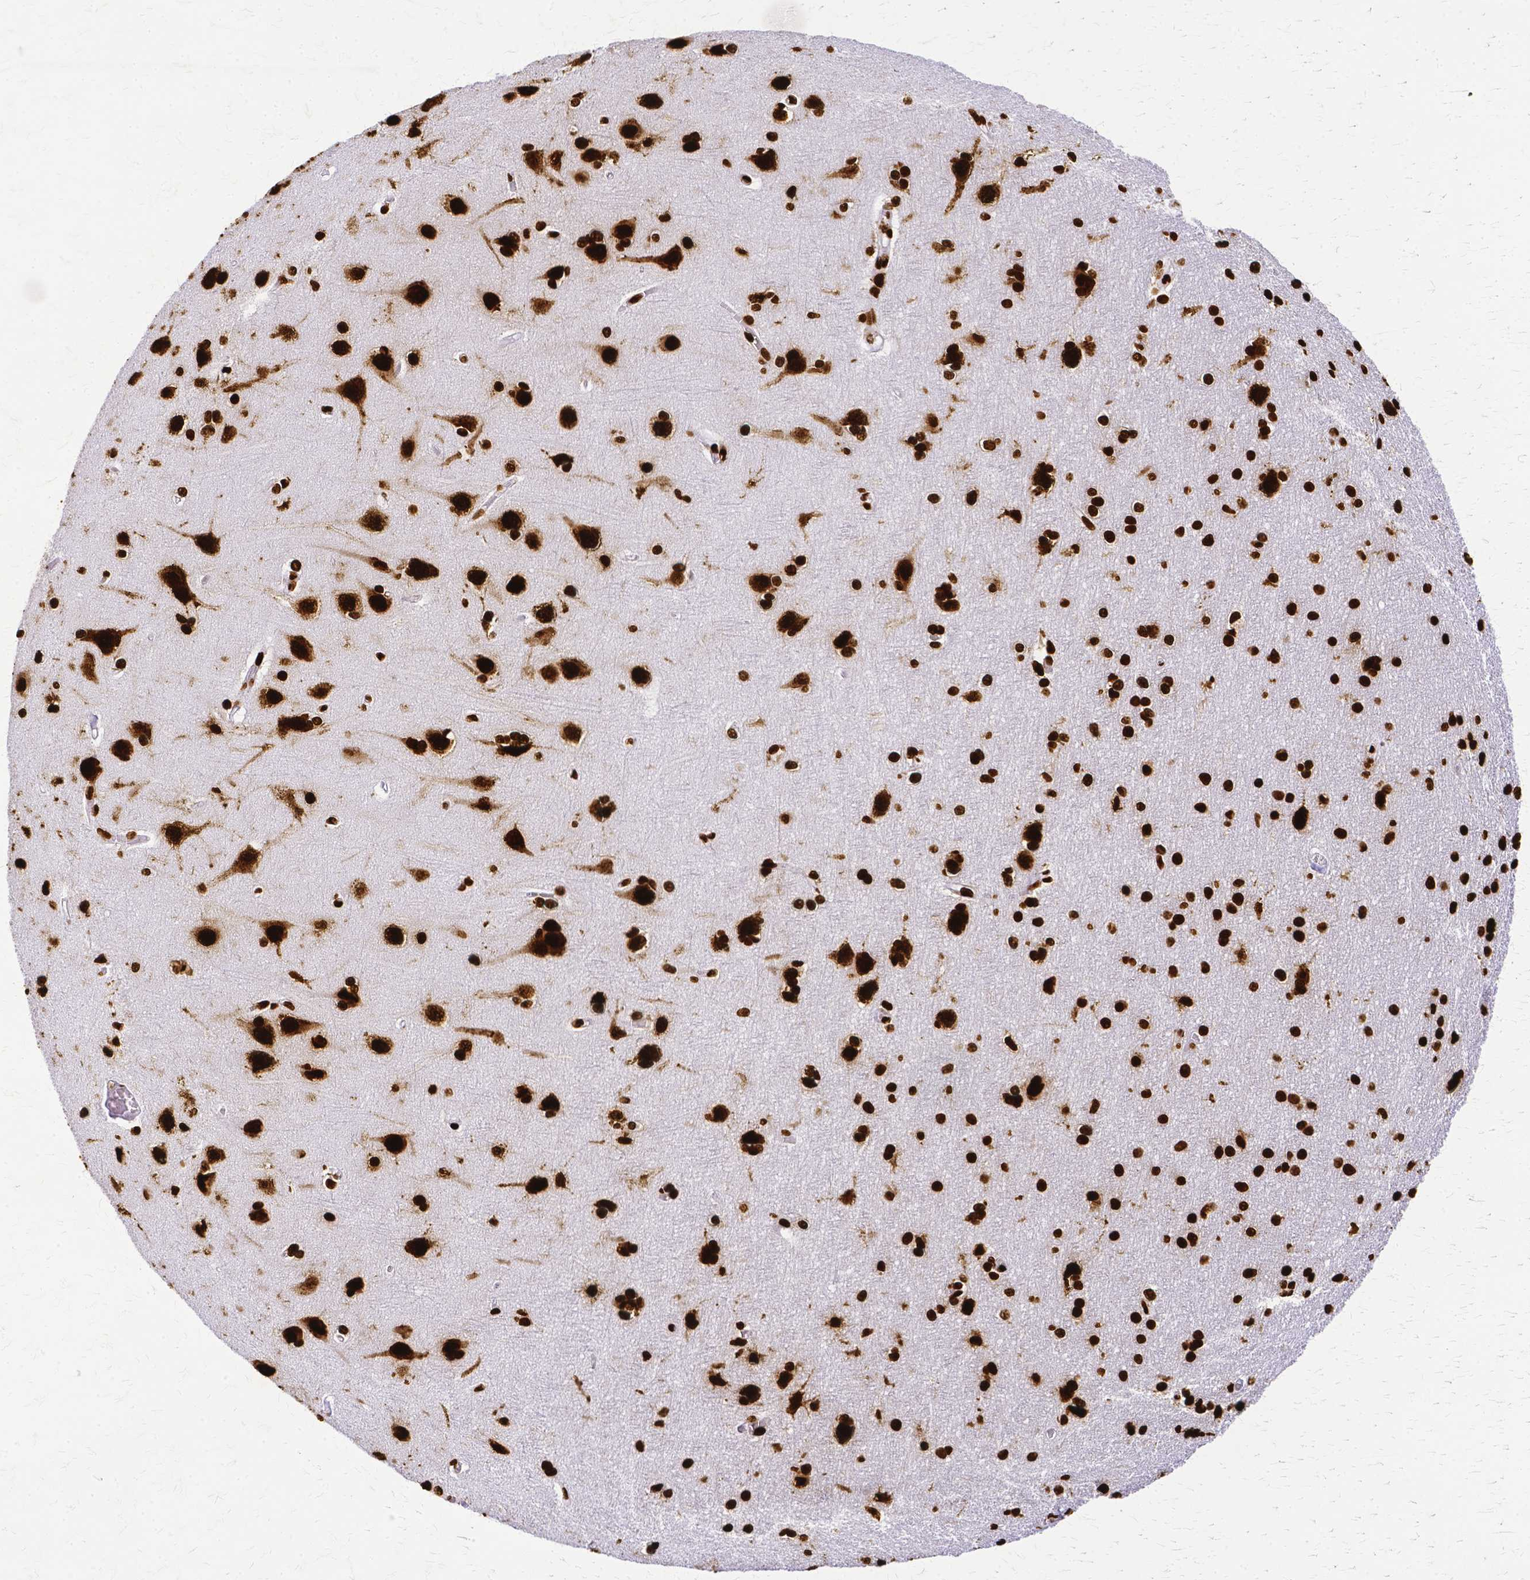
{"staining": {"intensity": "strong", "quantity": ">75%", "location": "nuclear"}, "tissue": "cerebral cortex", "cell_type": "Endothelial cells", "image_type": "normal", "snomed": [{"axis": "morphology", "description": "Normal tissue, NOS"}, {"axis": "topography", "description": "Cerebral cortex"}], "caption": "The immunohistochemical stain shows strong nuclear positivity in endothelial cells of unremarkable cerebral cortex. The staining is performed using DAB brown chromogen to label protein expression. The nuclei are counter-stained blue using hematoxylin.", "gene": "SFPQ", "patient": {"sex": "male", "age": 37}}